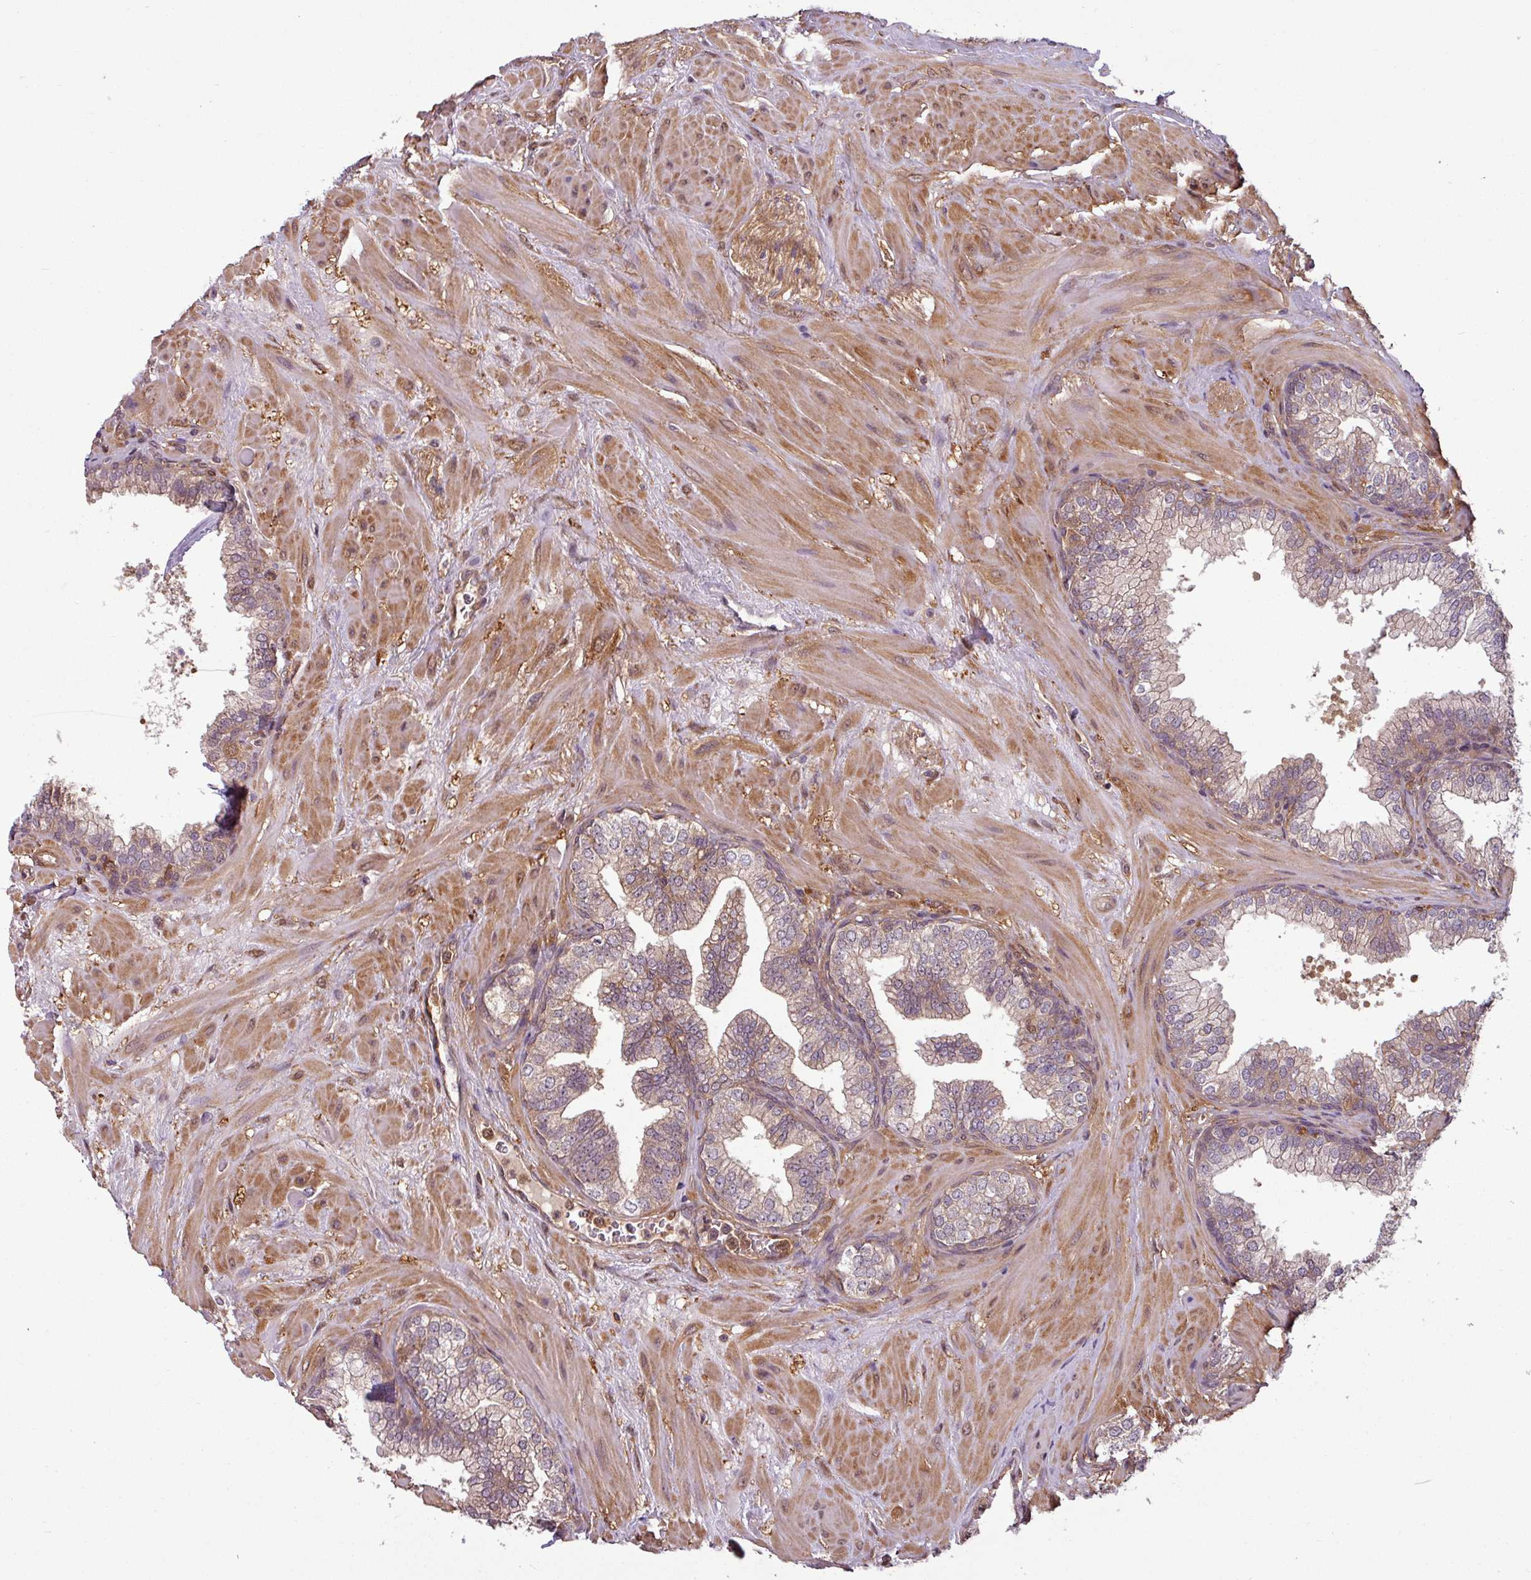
{"staining": {"intensity": "weak", "quantity": "25%-75%", "location": "cytoplasmic/membranous"}, "tissue": "prostate", "cell_type": "Glandular cells", "image_type": "normal", "snomed": [{"axis": "morphology", "description": "Normal tissue, NOS"}, {"axis": "topography", "description": "Prostate"}], "caption": "This is an image of IHC staining of benign prostate, which shows weak positivity in the cytoplasmic/membranous of glandular cells.", "gene": "SH3BGRL", "patient": {"sex": "male", "age": 60}}